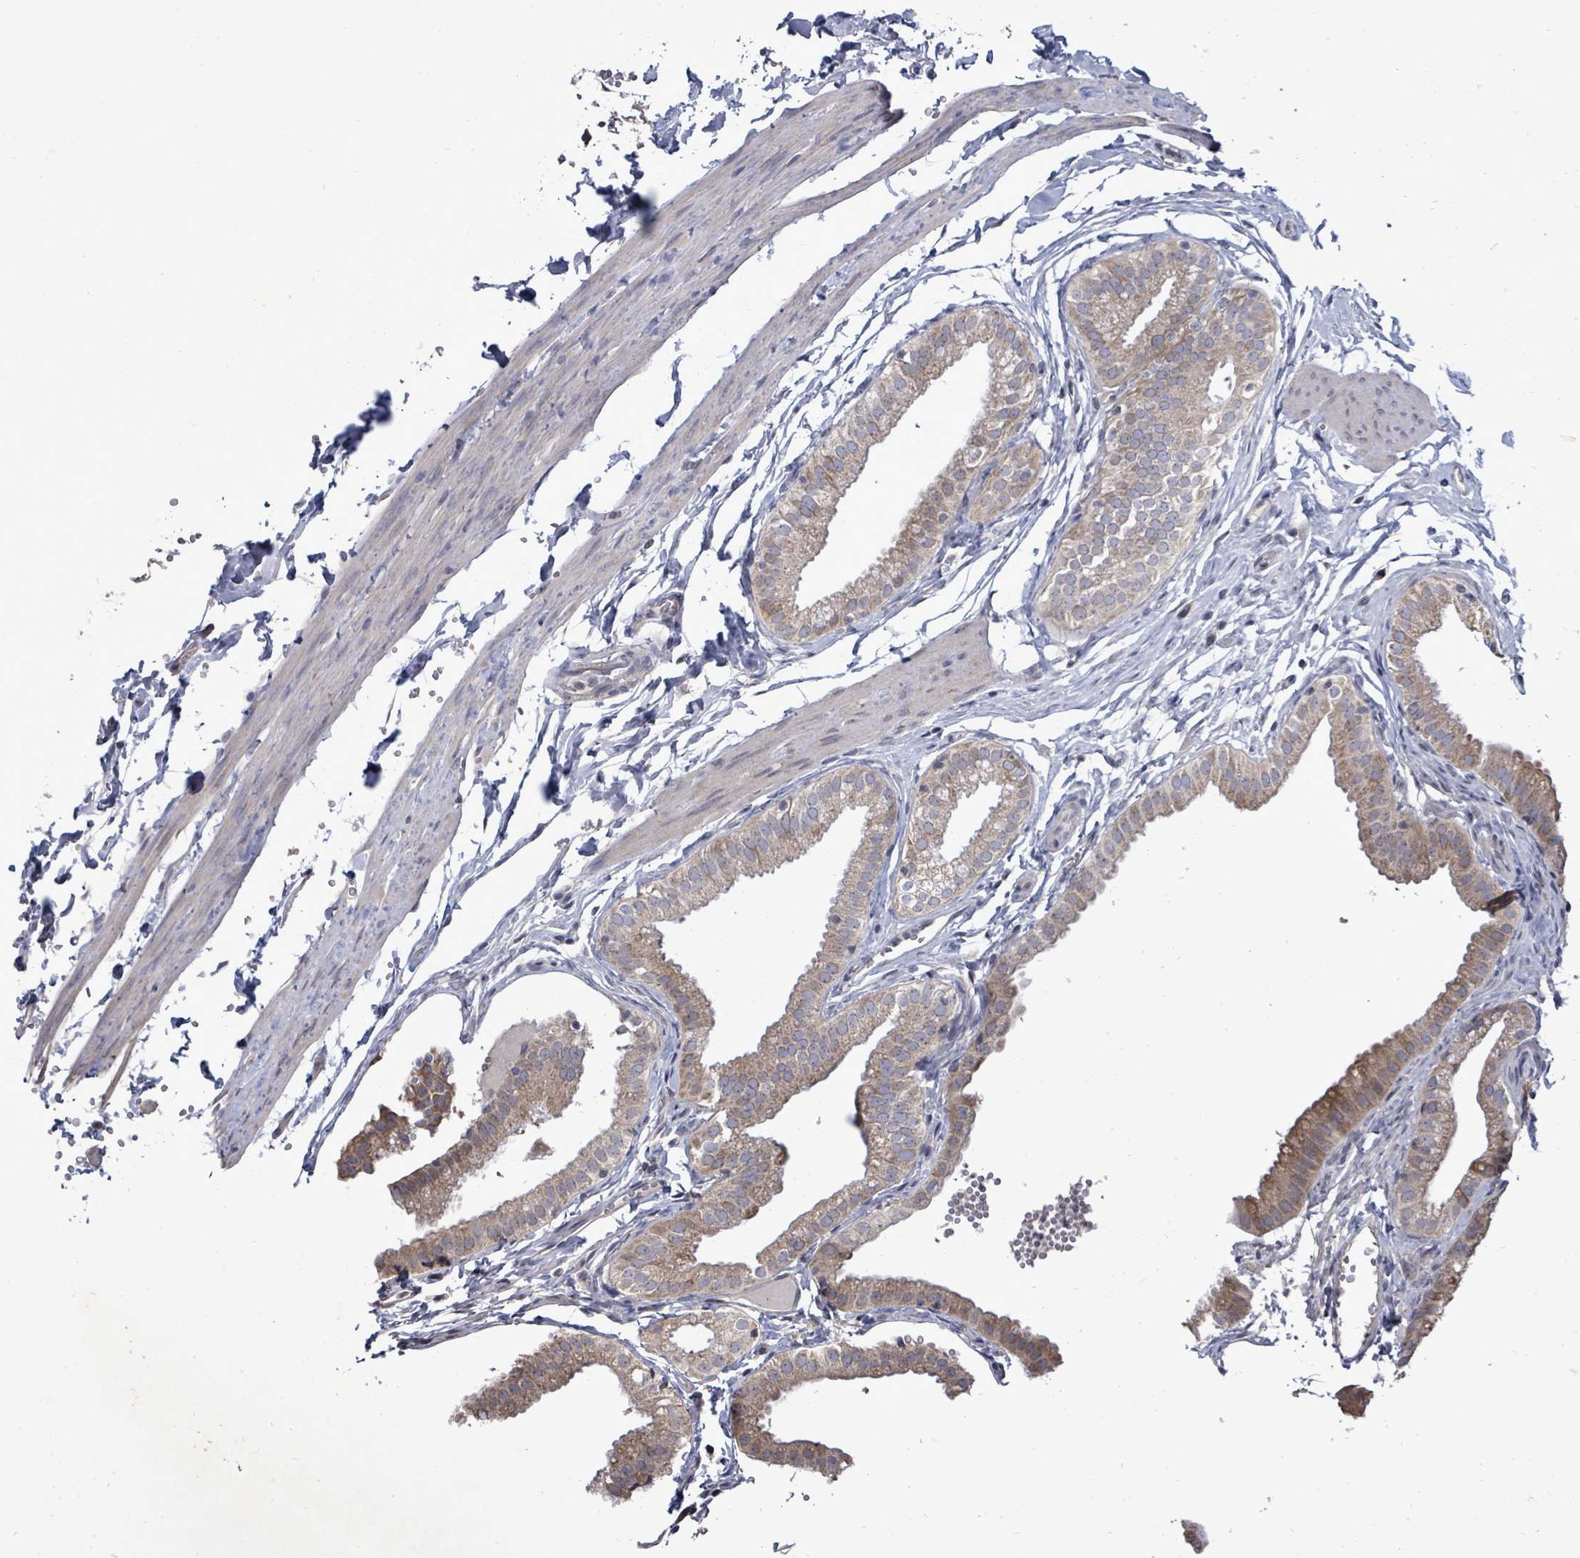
{"staining": {"intensity": "moderate", "quantity": ">75%", "location": "cytoplasmic/membranous"}, "tissue": "gallbladder", "cell_type": "Glandular cells", "image_type": "normal", "snomed": [{"axis": "morphology", "description": "Normal tissue, NOS"}, {"axis": "topography", "description": "Gallbladder"}], "caption": "Brown immunohistochemical staining in unremarkable human gallbladder displays moderate cytoplasmic/membranous staining in approximately >75% of glandular cells.", "gene": "POMGNT2", "patient": {"sex": "female", "age": 61}}